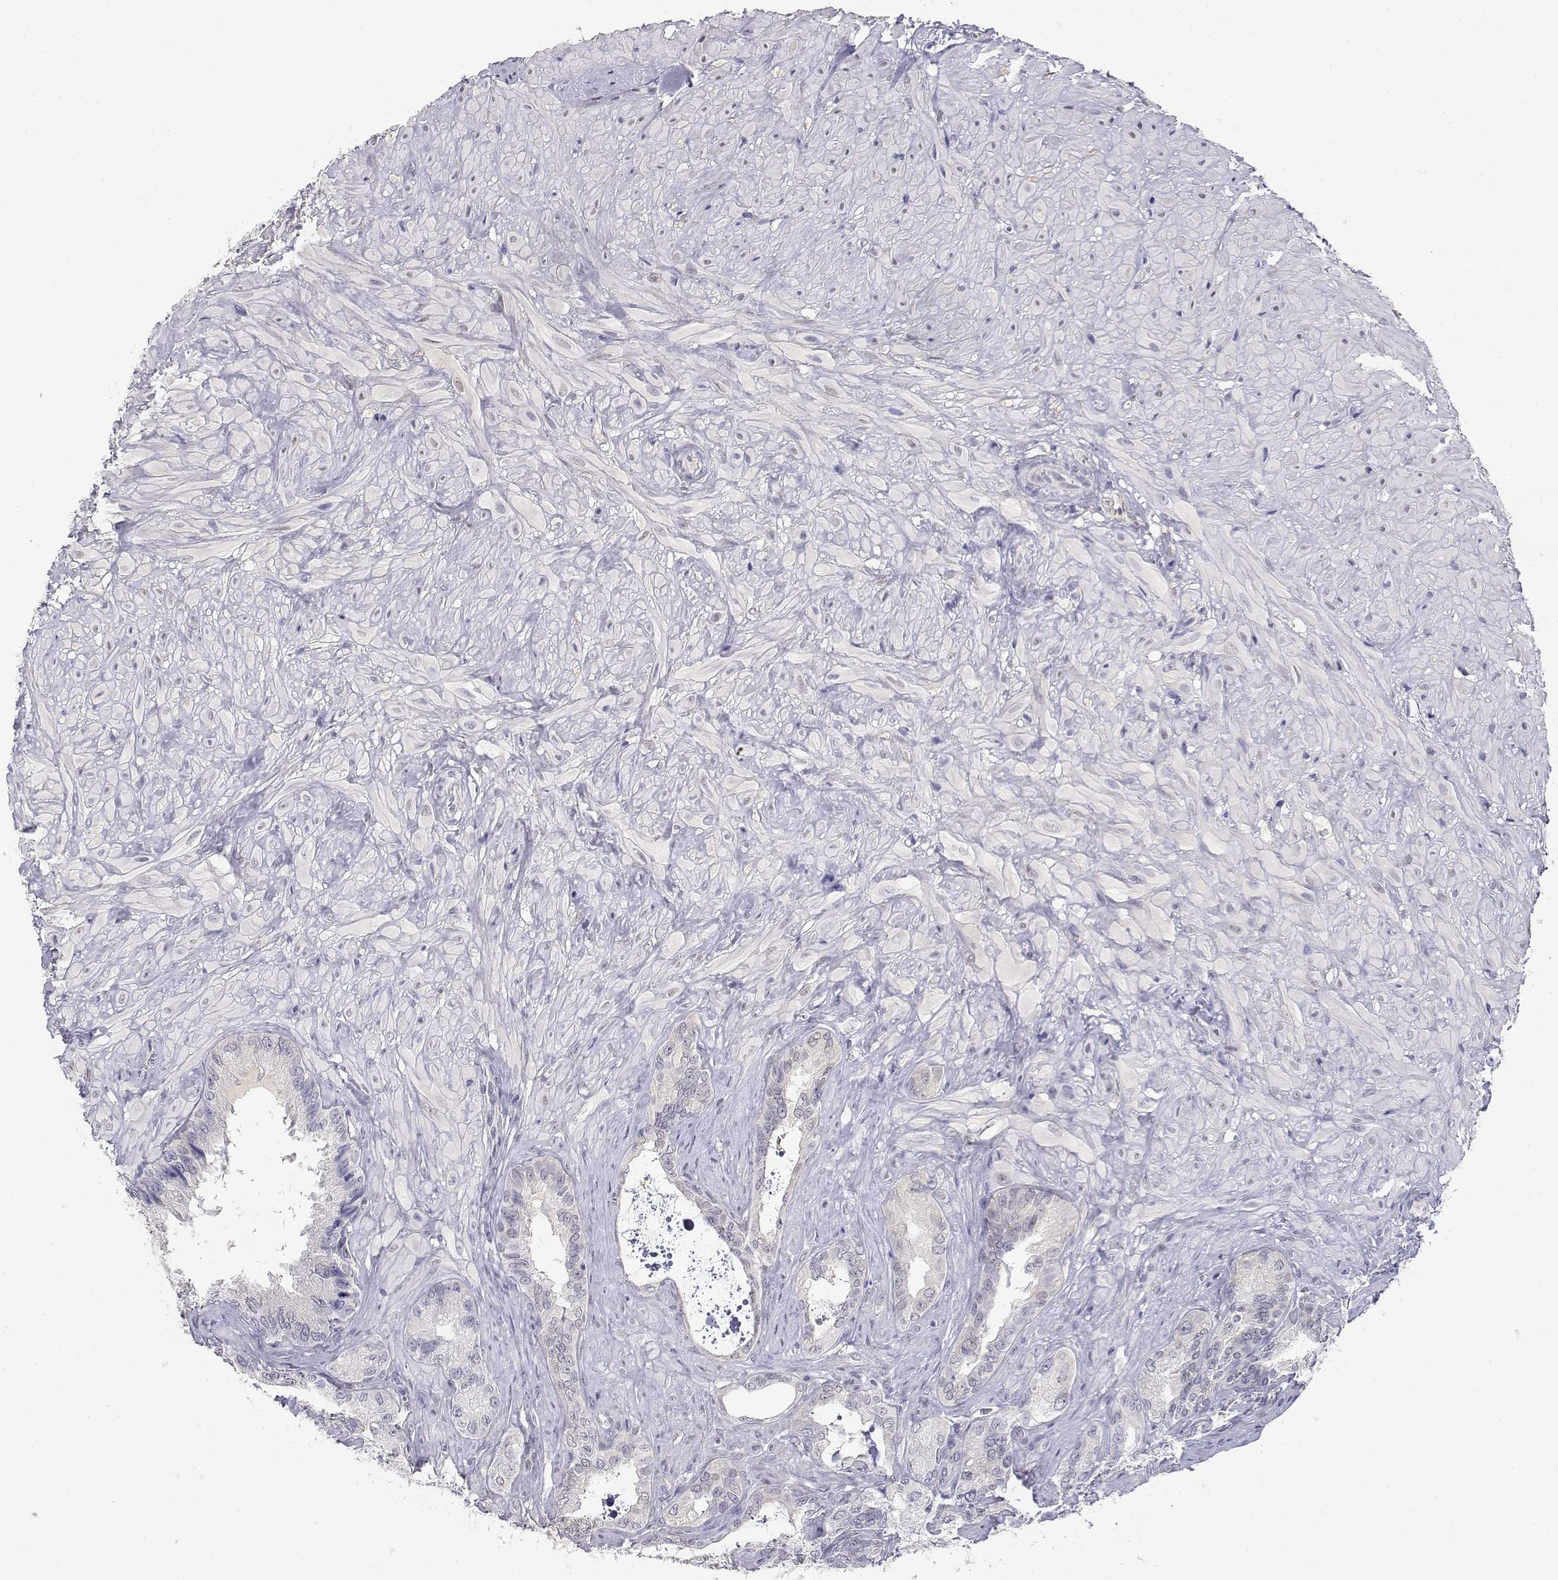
{"staining": {"intensity": "negative", "quantity": "none", "location": "none"}, "tissue": "seminal vesicle", "cell_type": "Glandular cells", "image_type": "normal", "snomed": [{"axis": "morphology", "description": "Normal tissue, NOS"}, {"axis": "topography", "description": "Seminal veicle"}], "caption": "Glandular cells show no significant positivity in unremarkable seminal vesicle.", "gene": "ADA", "patient": {"sex": "male", "age": 72}}